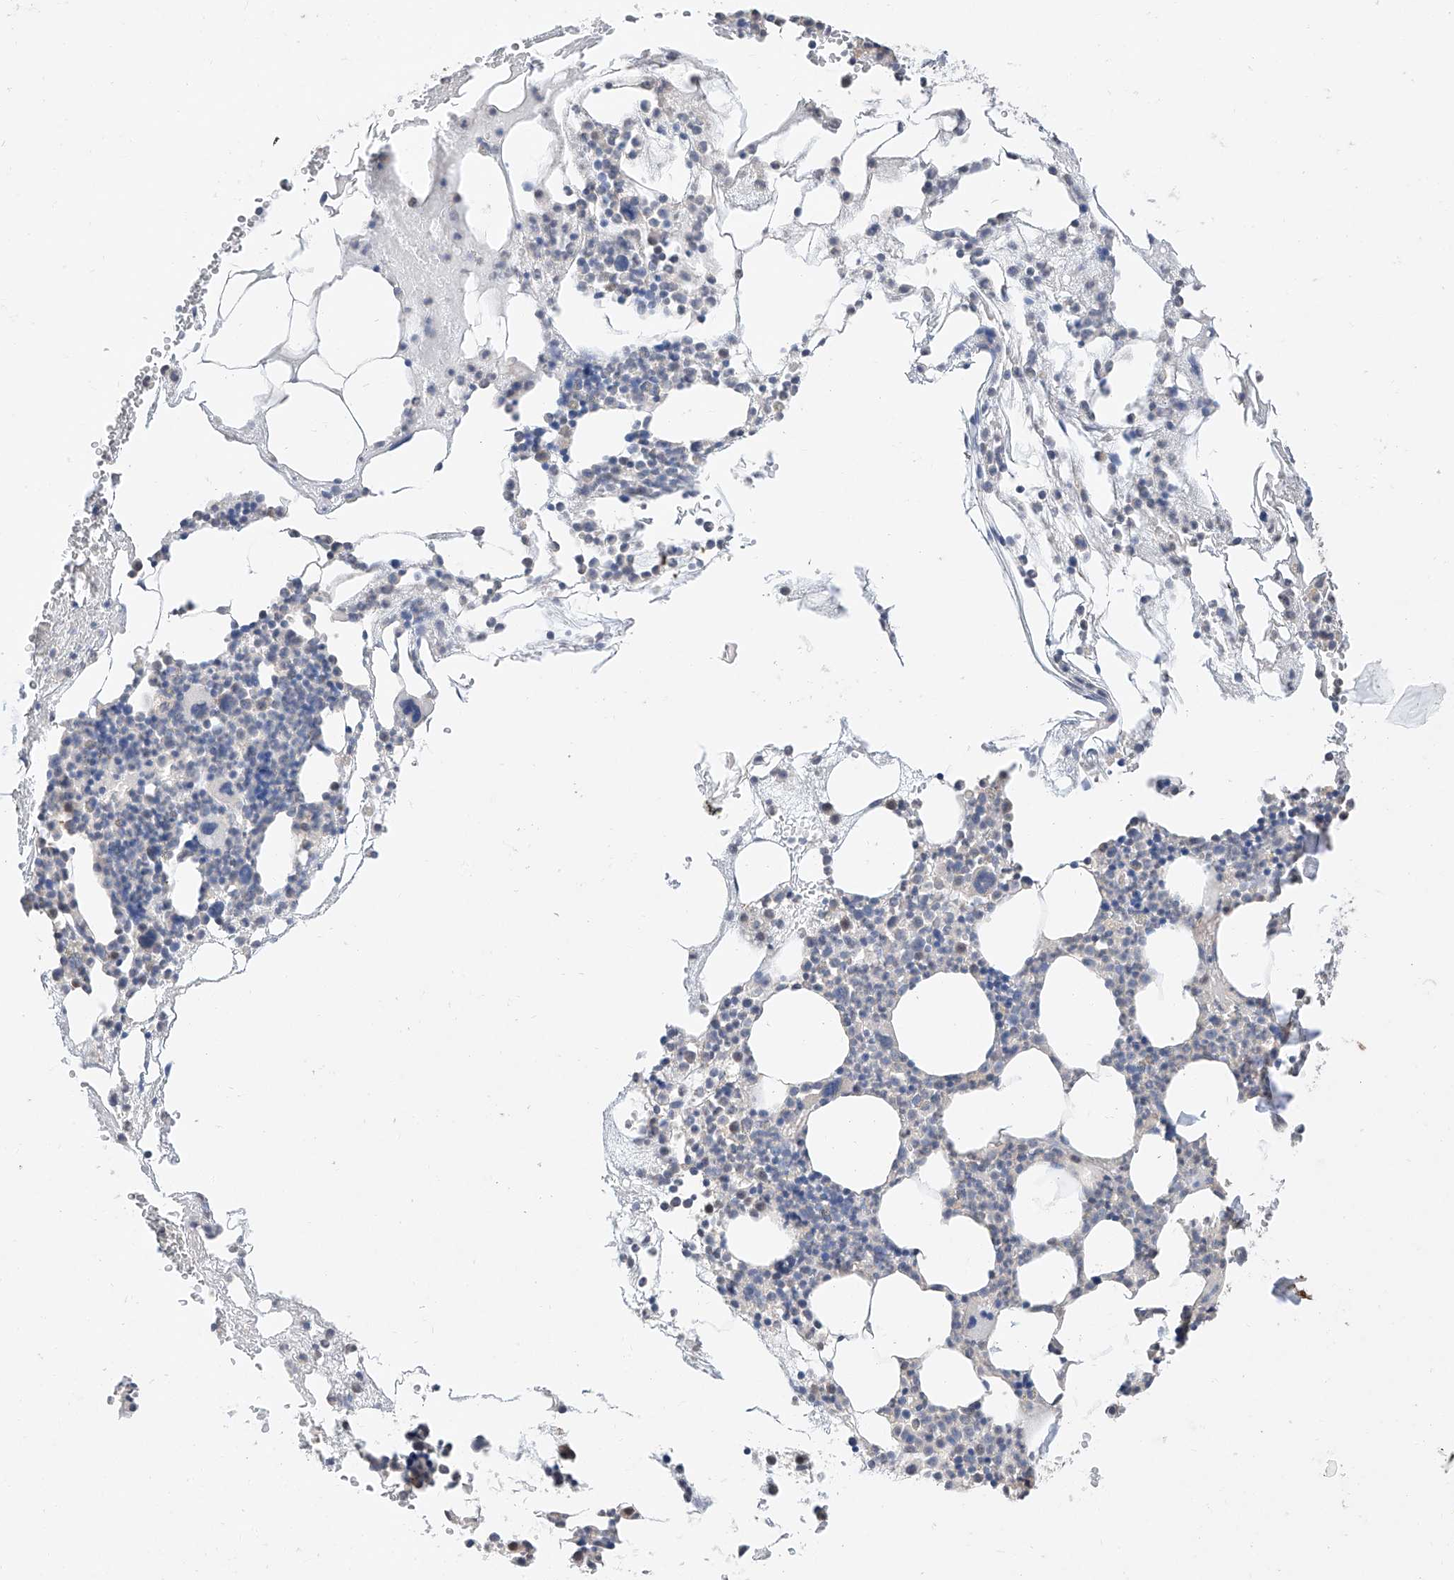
{"staining": {"intensity": "negative", "quantity": "none", "location": "none"}, "tissue": "bone marrow", "cell_type": "Hematopoietic cells", "image_type": "normal", "snomed": [{"axis": "morphology", "description": "Normal tissue, NOS"}, {"axis": "morphology", "description": "Inflammation, NOS"}, {"axis": "topography", "description": "Bone marrow"}], "caption": "Immunohistochemical staining of unremarkable bone marrow shows no significant staining in hematopoietic cells.", "gene": "FUCA2", "patient": {"sex": "female", "age": 78}}